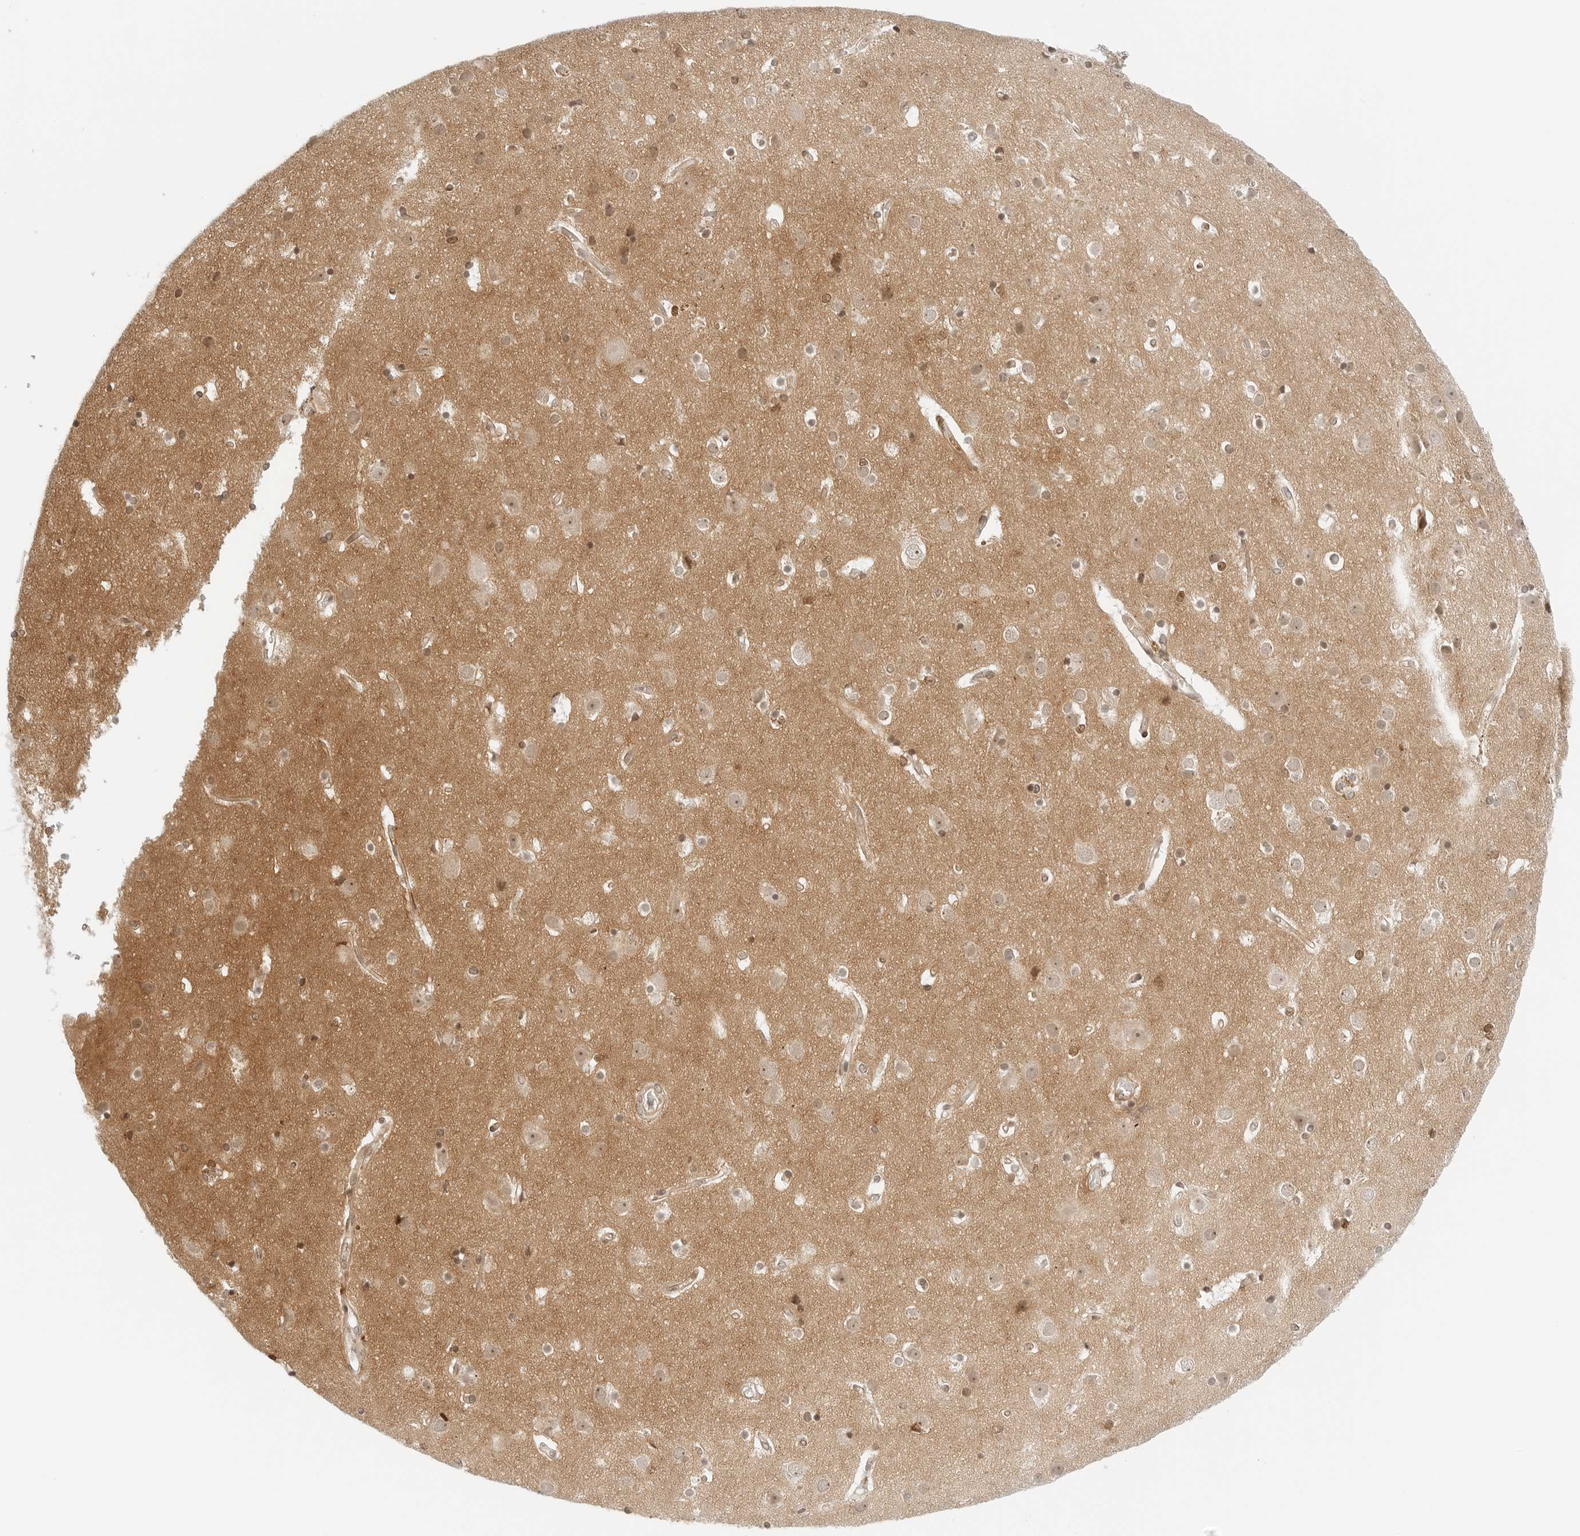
{"staining": {"intensity": "weak", "quantity": ">75%", "location": "cytoplasmic/membranous,nuclear"}, "tissue": "cerebral cortex", "cell_type": "Endothelial cells", "image_type": "normal", "snomed": [{"axis": "morphology", "description": "Normal tissue, NOS"}, {"axis": "topography", "description": "Cerebral cortex"}], "caption": "A low amount of weak cytoplasmic/membranous,nuclear positivity is seen in approximately >75% of endothelial cells in benign cerebral cortex.", "gene": "NEO1", "patient": {"sex": "male", "age": 54}}